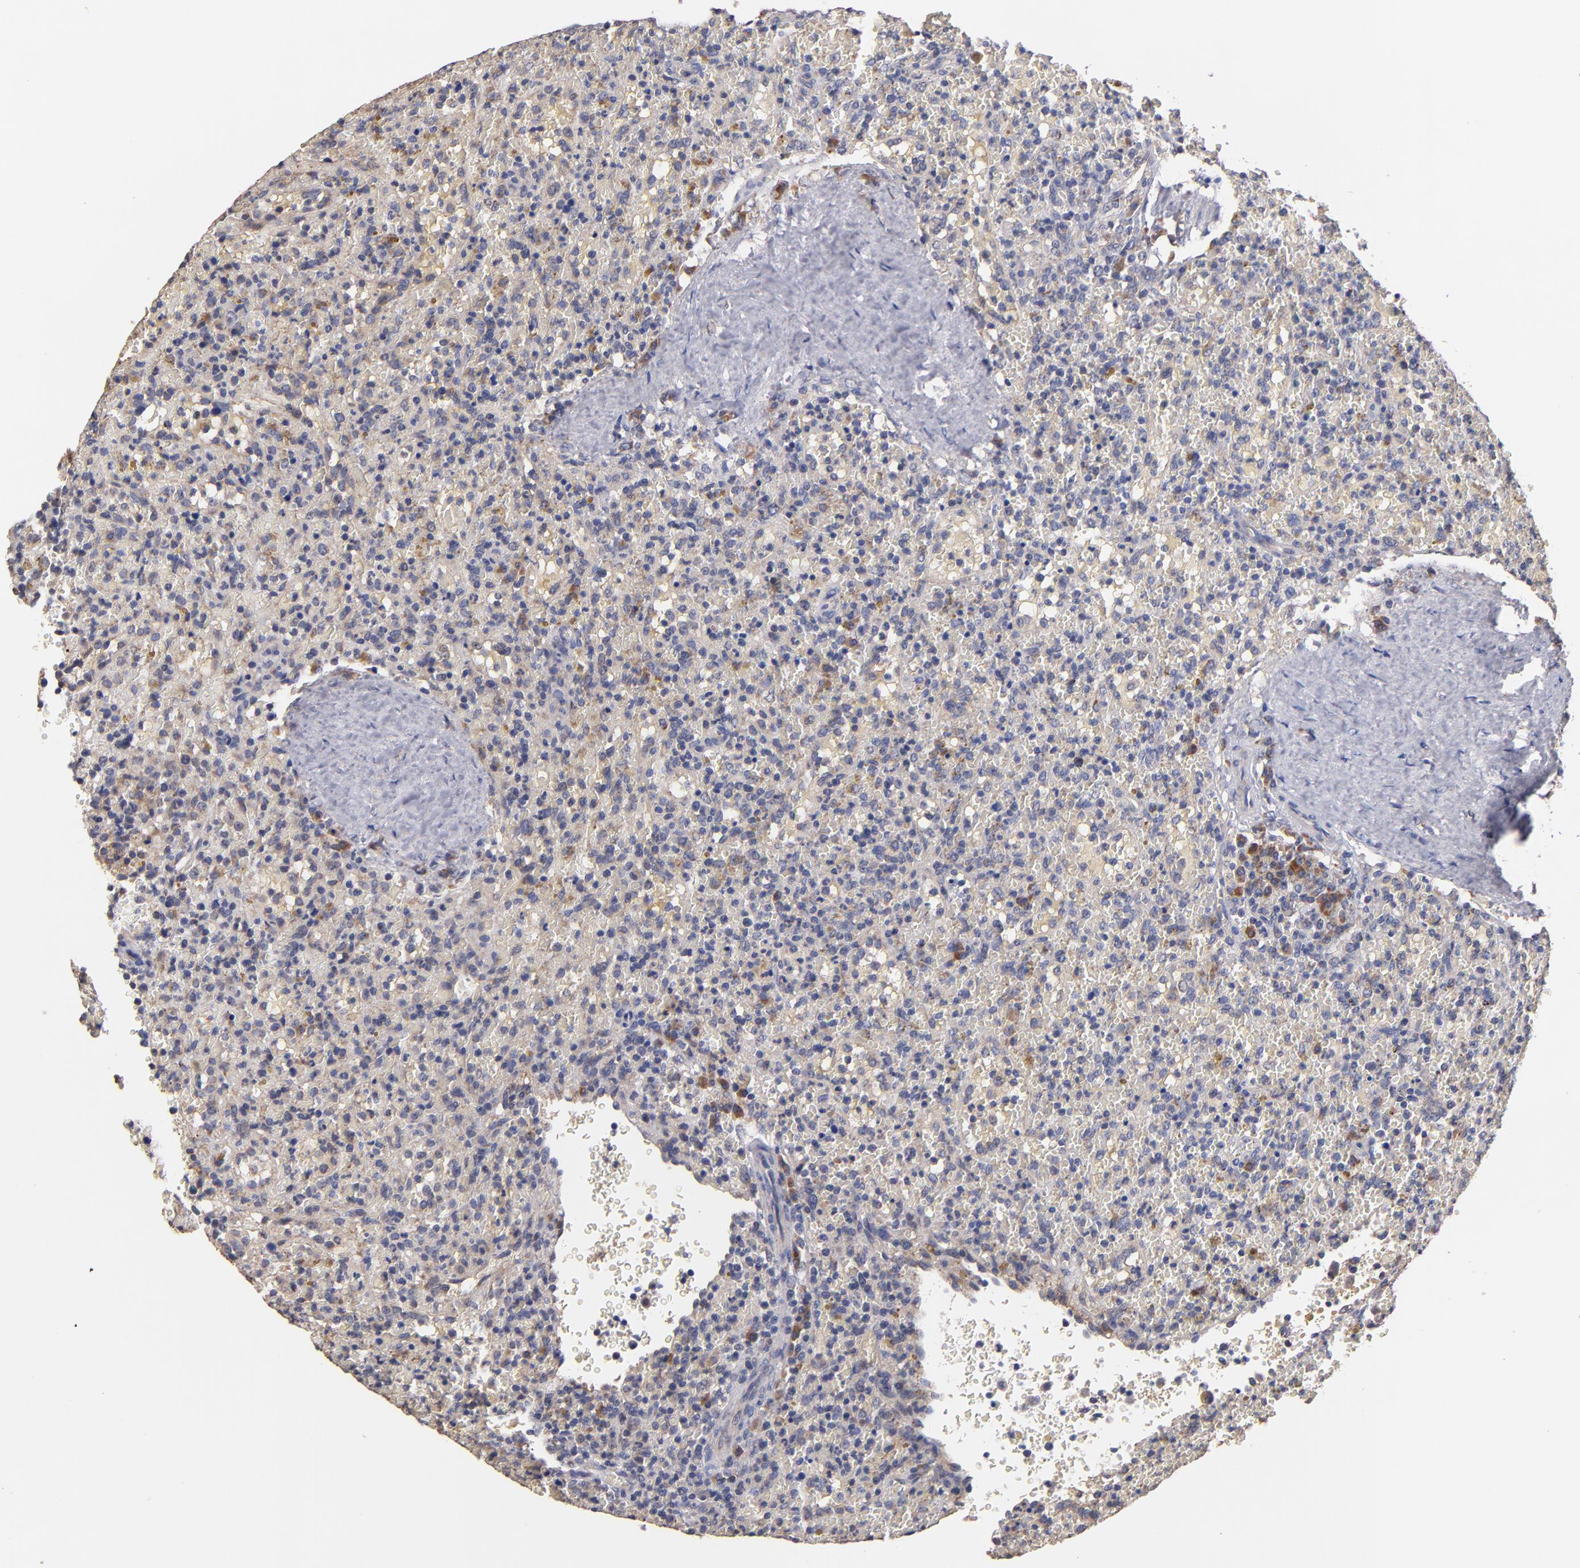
{"staining": {"intensity": "moderate", "quantity": "<25%", "location": "cytoplasmic/membranous"}, "tissue": "lymphoma", "cell_type": "Tumor cells", "image_type": "cancer", "snomed": [{"axis": "morphology", "description": "Malignant lymphoma, non-Hodgkin's type, High grade"}, {"axis": "topography", "description": "Spleen"}, {"axis": "topography", "description": "Lymph node"}], "caption": "Malignant lymphoma, non-Hodgkin's type (high-grade) stained for a protein reveals moderate cytoplasmic/membranous positivity in tumor cells. (IHC, brightfield microscopy, high magnification).", "gene": "DIABLO", "patient": {"sex": "female", "age": 70}}